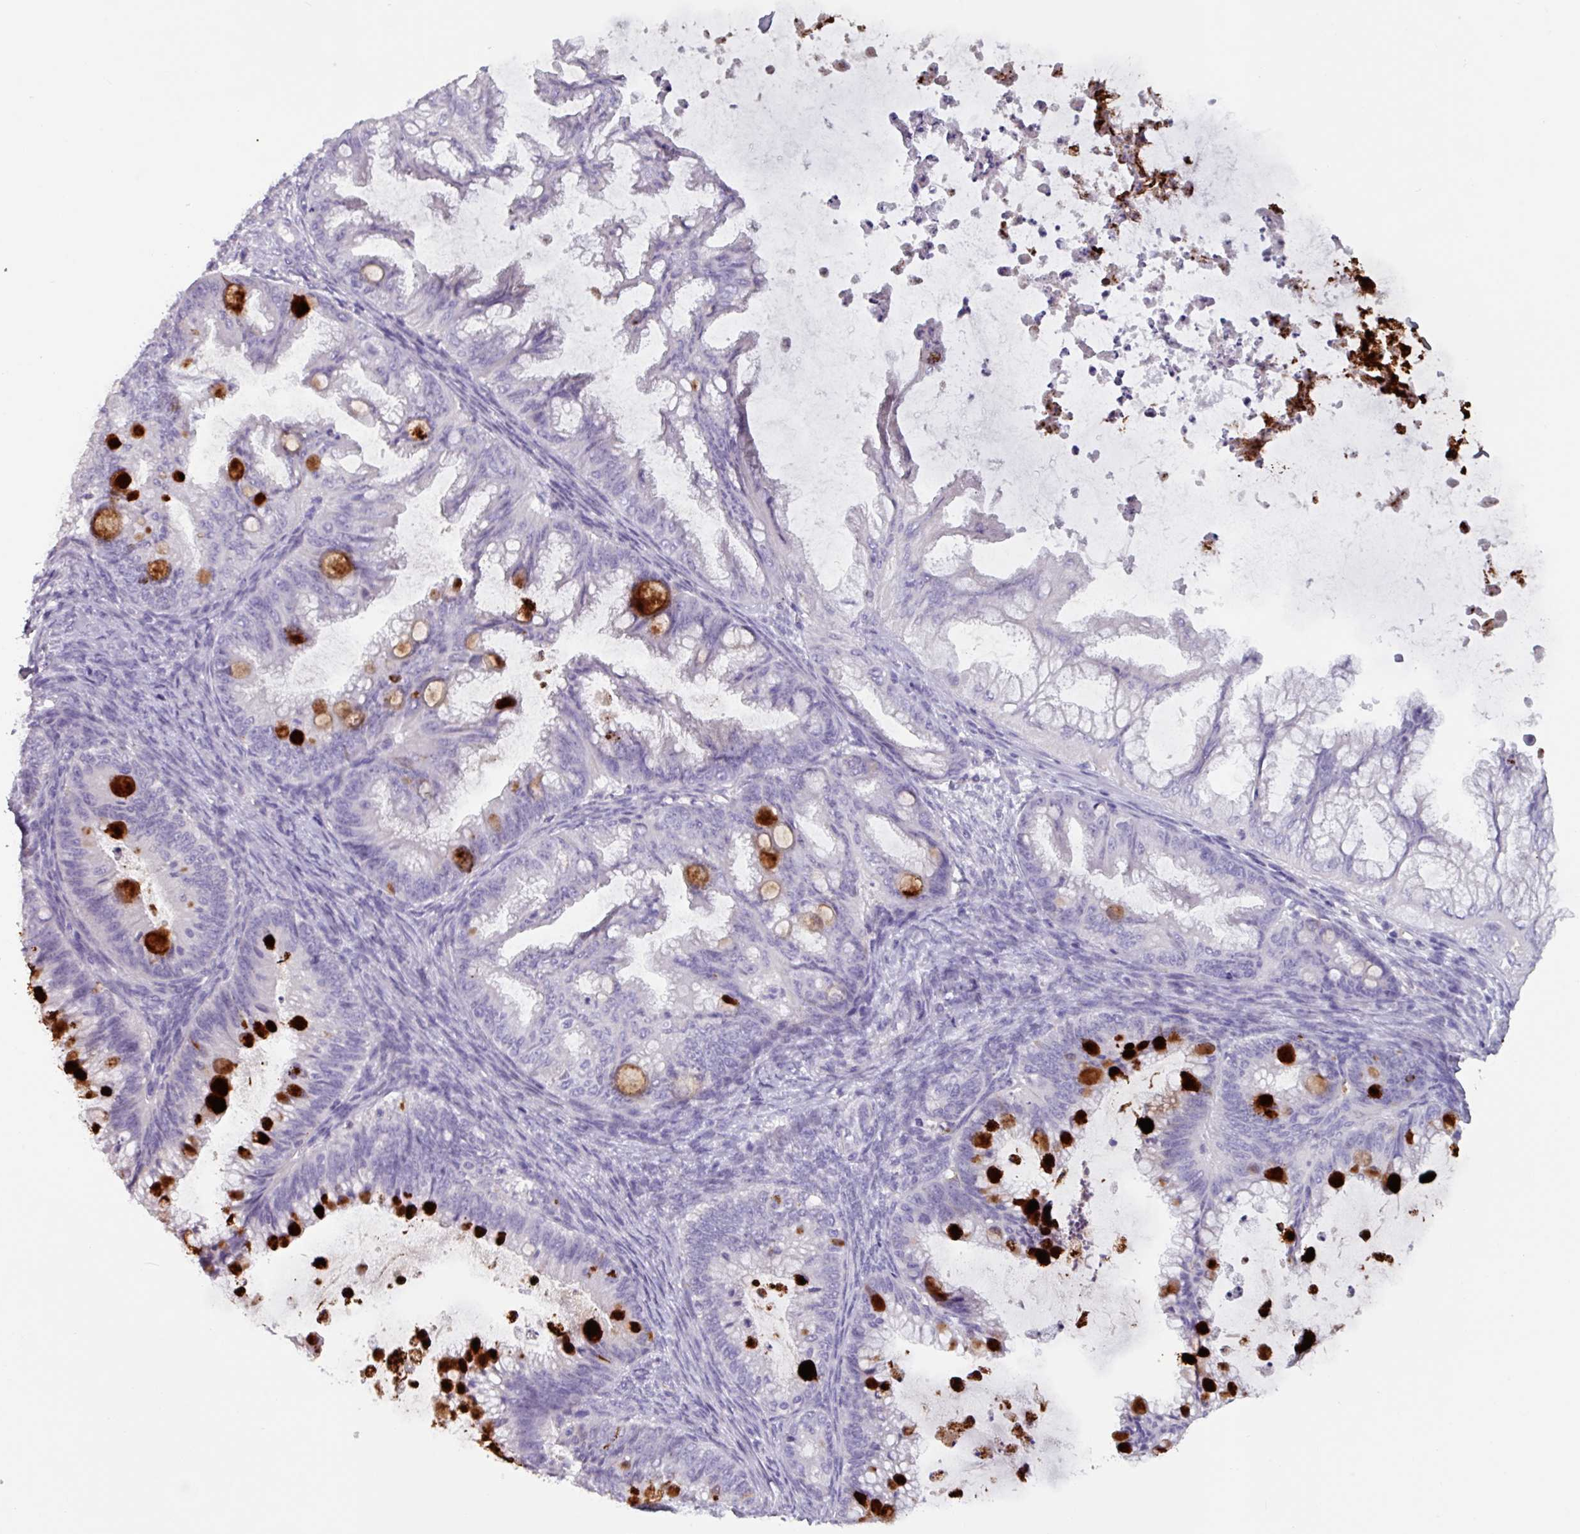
{"staining": {"intensity": "strong", "quantity": "25%-75%", "location": "cytoplasmic/membranous"}, "tissue": "ovarian cancer", "cell_type": "Tumor cells", "image_type": "cancer", "snomed": [{"axis": "morphology", "description": "Cystadenocarcinoma, mucinous, NOS"}, {"axis": "topography", "description": "Ovary"}], "caption": "Mucinous cystadenocarcinoma (ovarian) was stained to show a protein in brown. There is high levels of strong cytoplasmic/membranous positivity in about 25%-75% of tumor cells.", "gene": "OR2T10", "patient": {"sex": "female", "age": 35}}